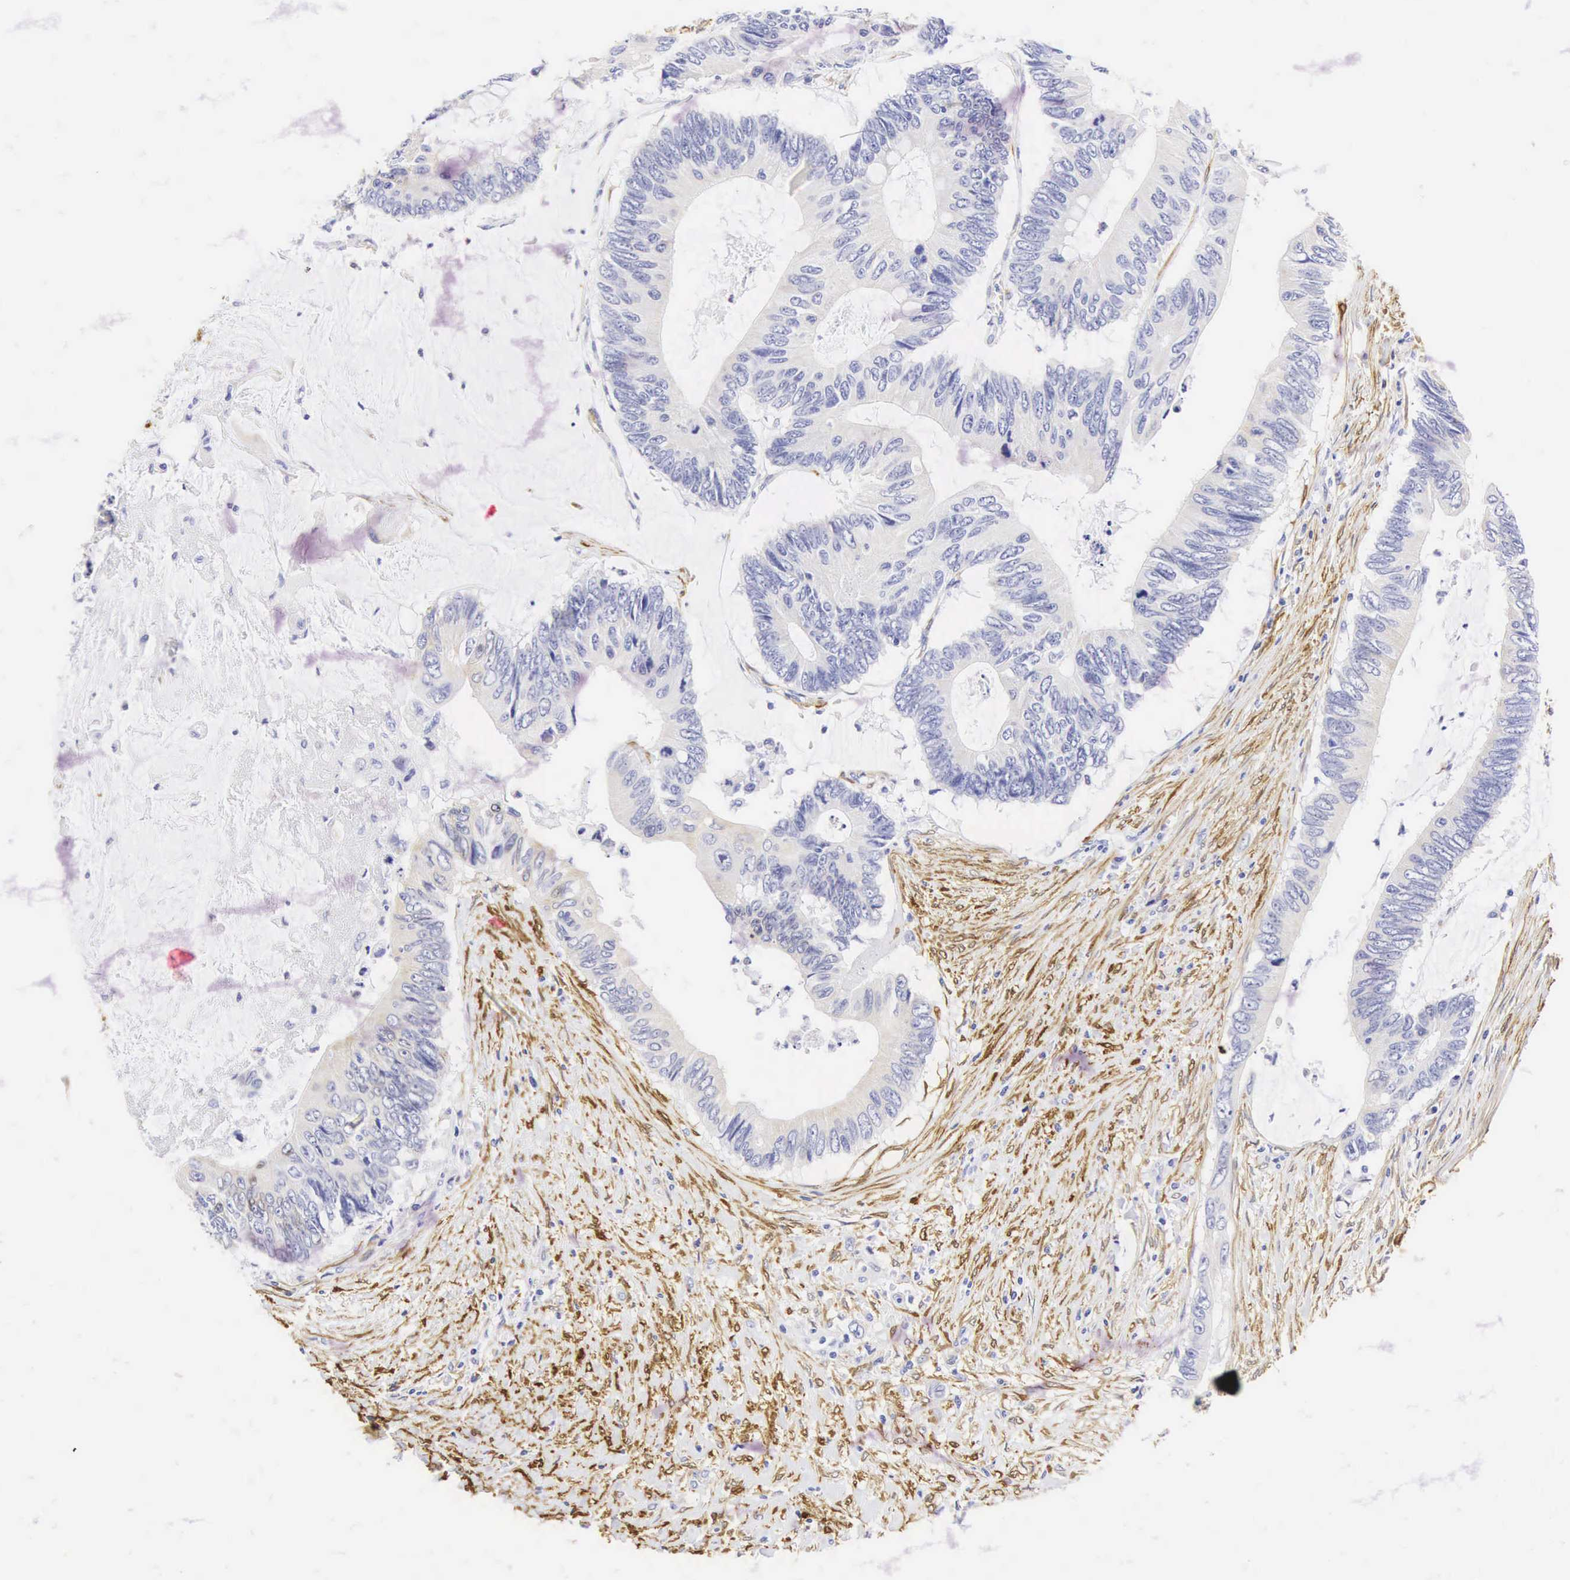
{"staining": {"intensity": "negative", "quantity": "none", "location": "none"}, "tissue": "colorectal cancer", "cell_type": "Tumor cells", "image_type": "cancer", "snomed": [{"axis": "morphology", "description": "Adenocarcinoma, NOS"}, {"axis": "topography", "description": "Colon"}], "caption": "Colorectal cancer (adenocarcinoma) was stained to show a protein in brown. There is no significant positivity in tumor cells.", "gene": "CNN1", "patient": {"sex": "male", "age": 65}}